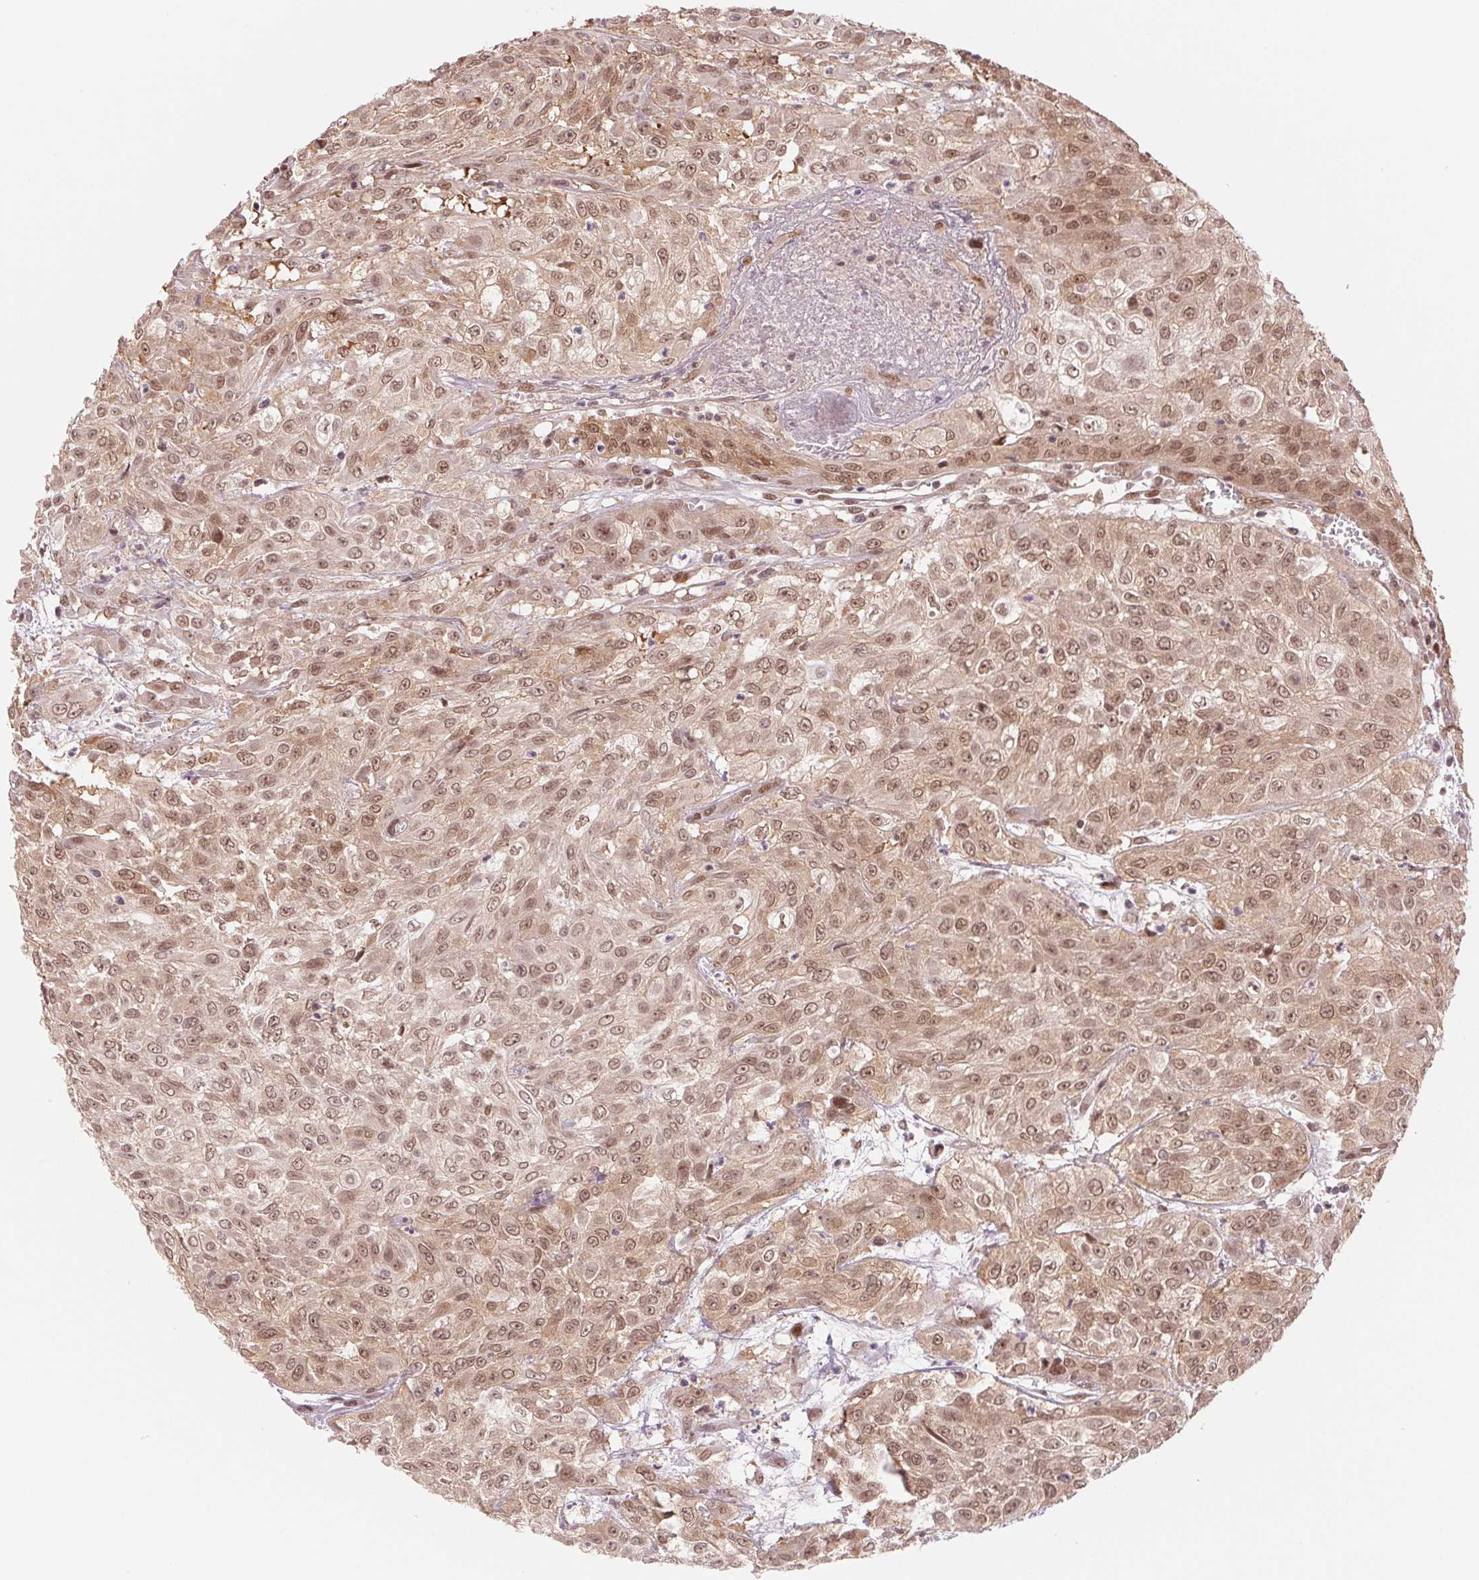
{"staining": {"intensity": "moderate", "quantity": ">75%", "location": "cytoplasmic/membranous,nuclear"}, "tissue": "urothelial cancer", "cell_type": "Tumor cells", "image_type": "cancer", "snomed": [{"axis": "morphology", "description": "Urothelial carcinoma, High grade"}, {"axis": "topography", "description": "Urinary bladder"}], "caption": "This photomicrograph exhibits urothelial cancer stained with immunohistochemistry (IHC) to label a protein in brown. The cytoplasmic/membranous and nuclear of tumor cells show moderate positivity for the protein. Nuclei are counter-stained blue.", "gene": "DNAJB6", "patient": {"sex": "male", "age": 57}}